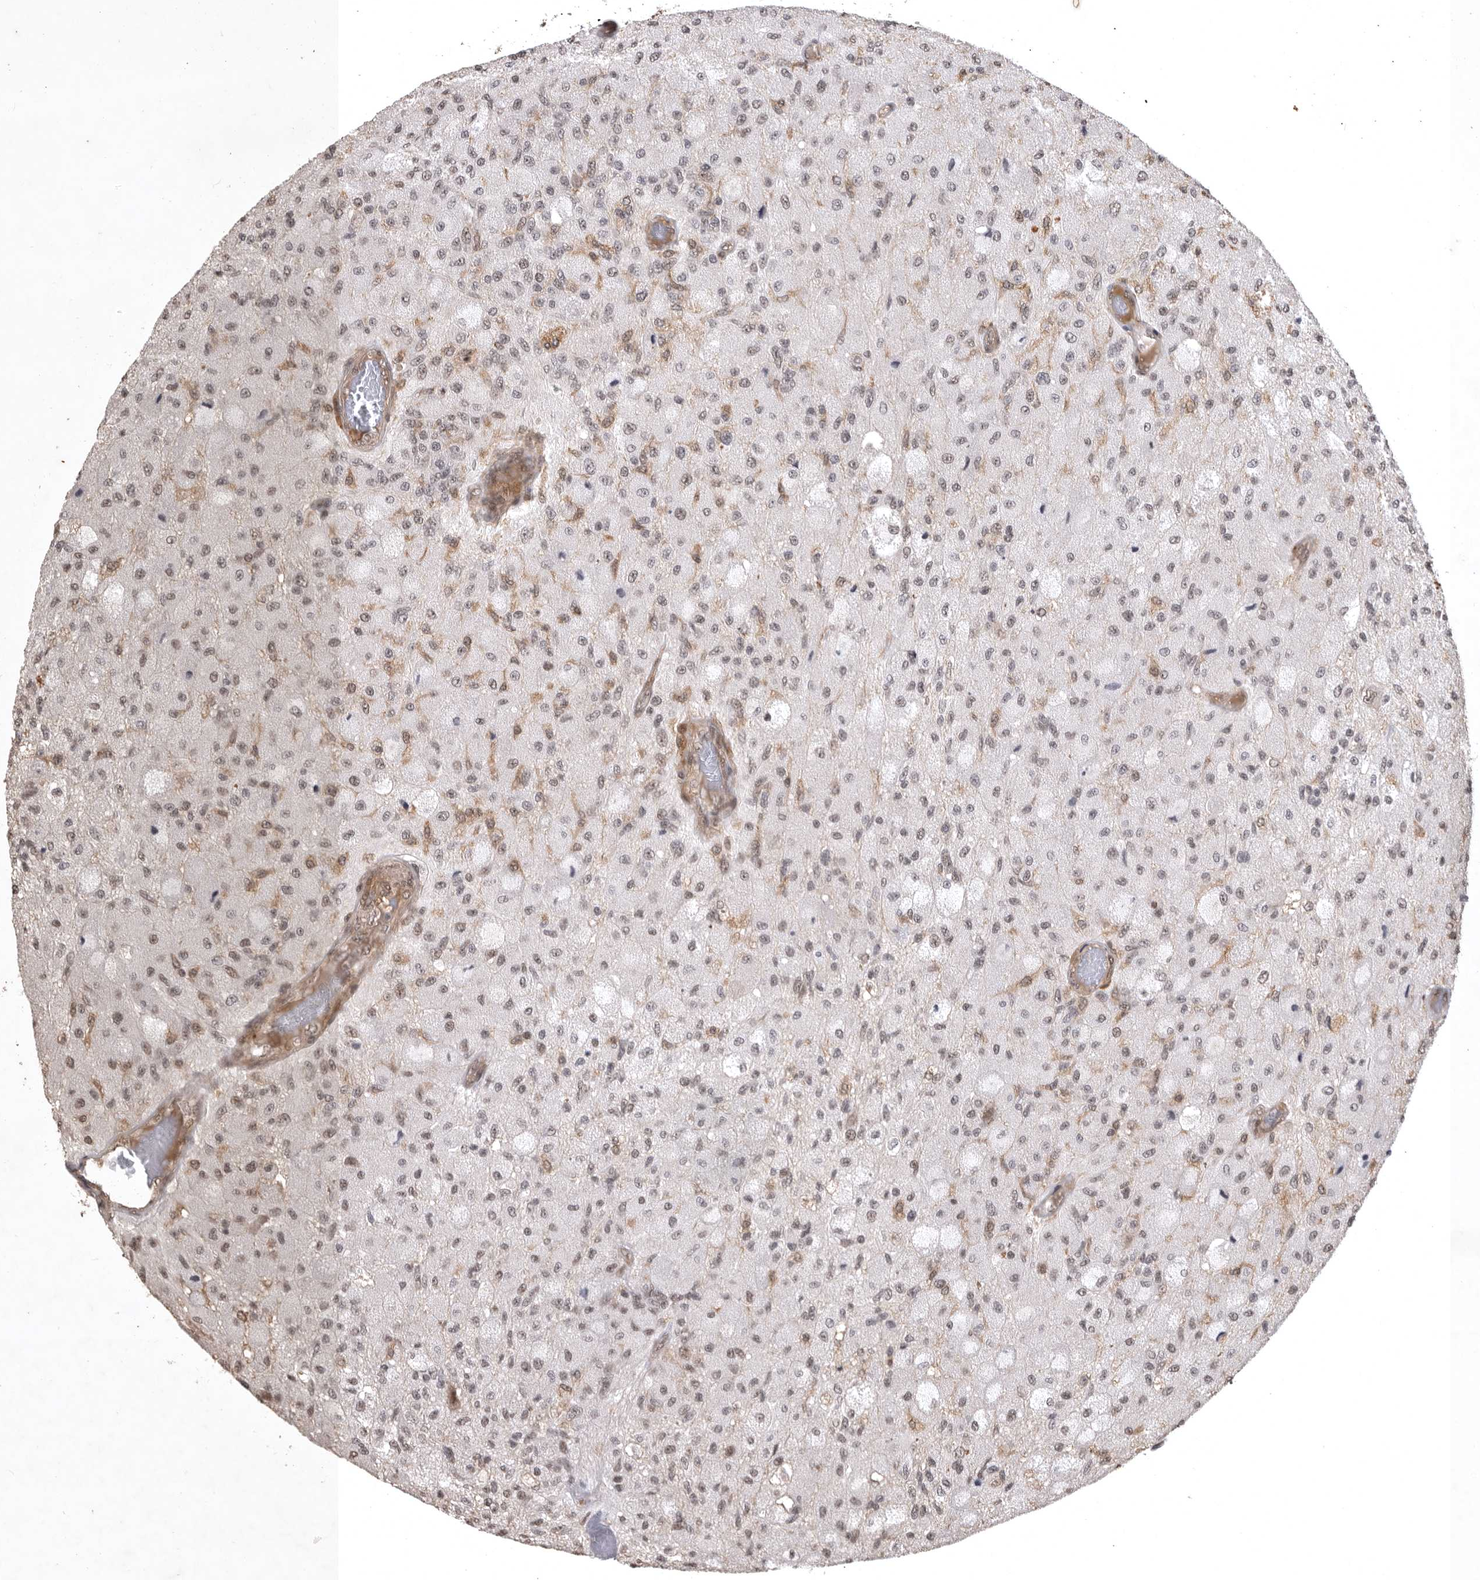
{"staining": {"intensity": "weak", "quantity": "25%-75%", "location": "nuclear"}, "tissue": "glioma", "cell_type": "Tumor cells", "image_type": "cancer", "snomed": [{"axis": "morphology", "description": "Normal tissue, NOS"}, {"axis": "morphology", "description": "Glioma, malignant, High grade"}, {"axis": "topography", "description": "Cerebral cortex"}], "caption": "Immunohistochemistry (IHC) (DAB (3,3'-diaminobenzidine)) staining of human high-grade glioma (malignant) demonstrates weak nuclear protein expression in about 25%-75% of tumor cells.", "gene": "CBLL1", "patient": {"sex": "male", "age": 77}}